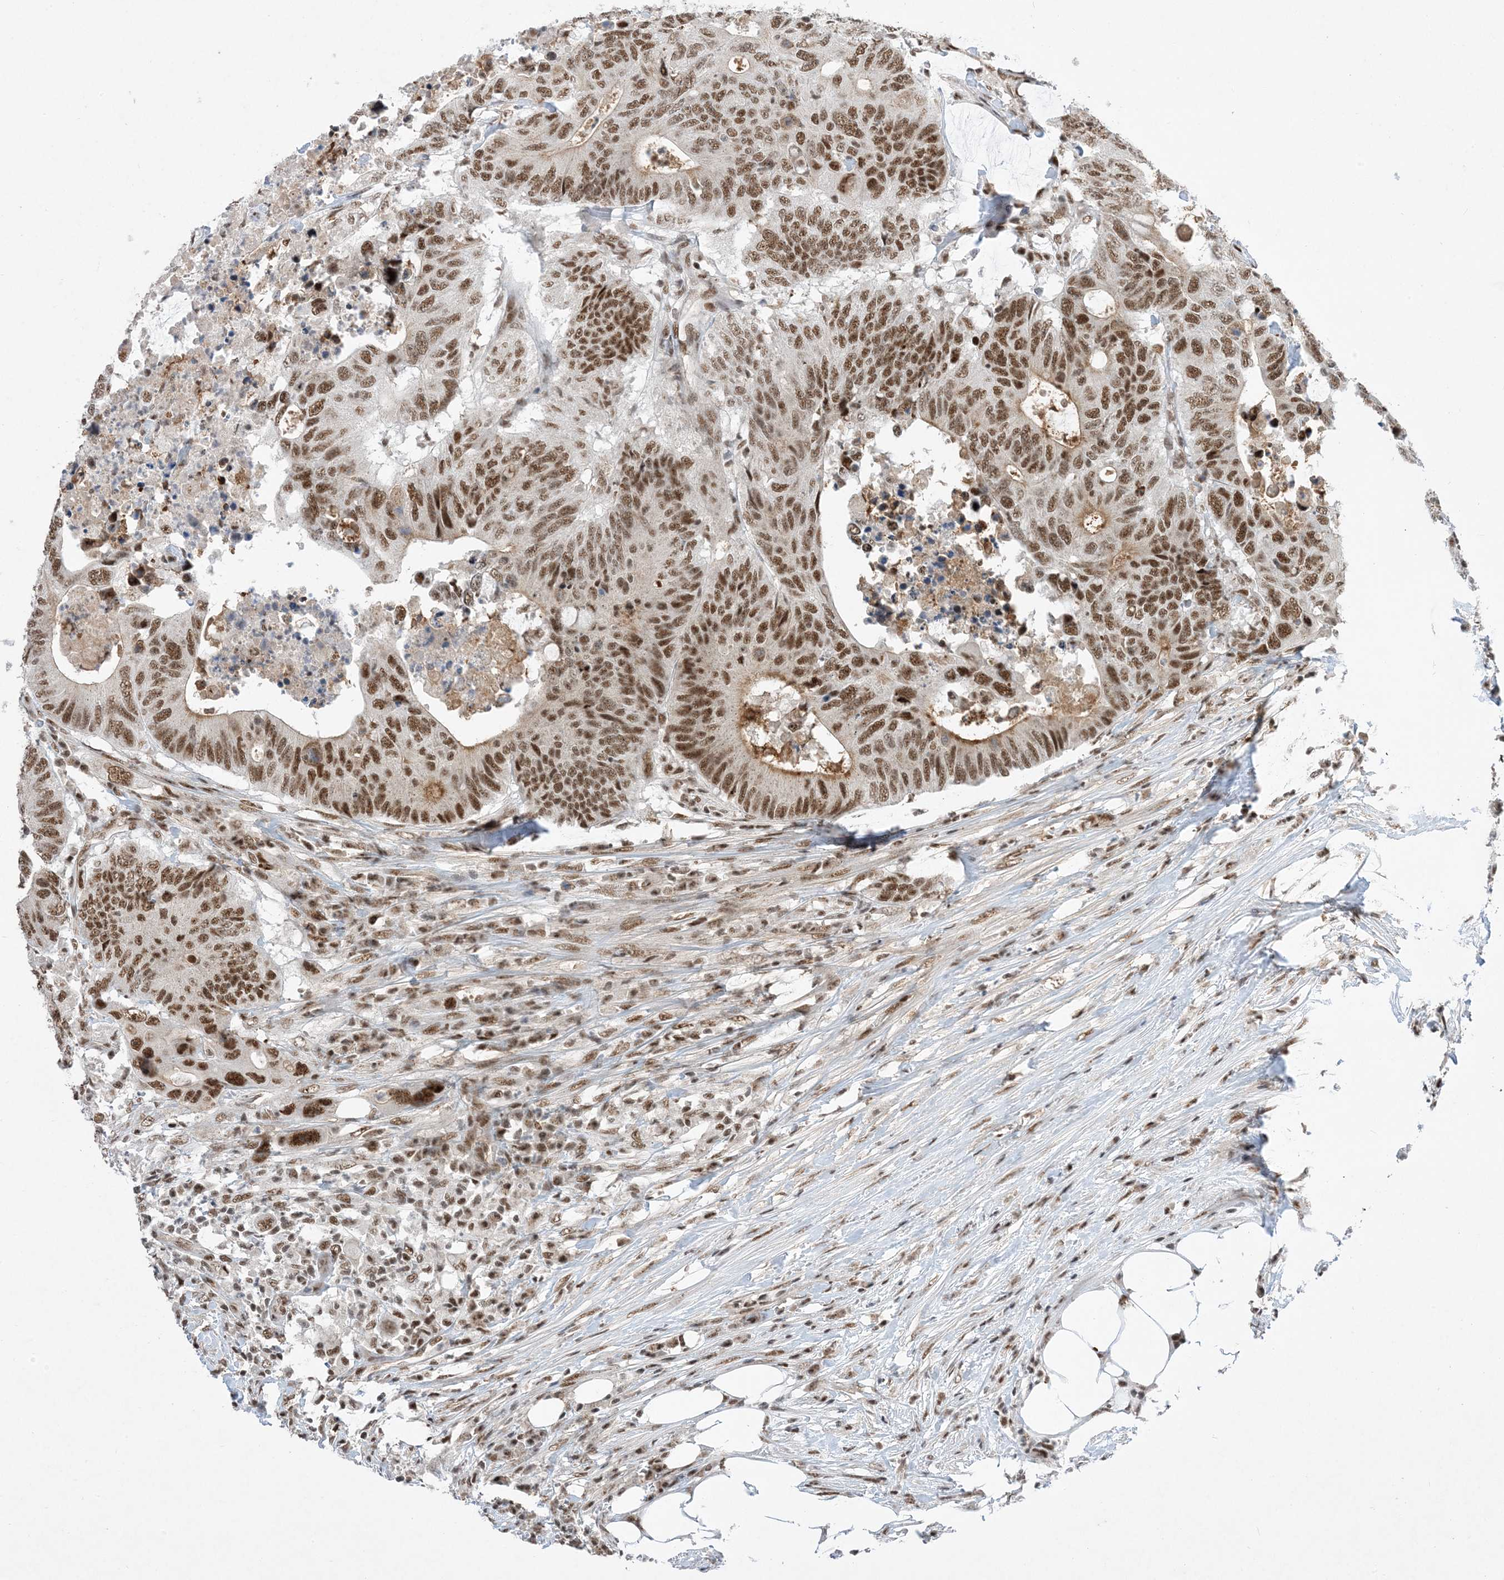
{"staining": {"intensity": "strong", "quantity": ">75%", "location": "cytoplasmic/membranous,nuclear"}, "tissue": "colorectal cancer", "cell_type": "Tumor cells", "image_type": "cancer", "snomed": [{"axis": "morphology", "description": "Adenocarcinoma, NOS"}, {"axis": "topography", "description": "Colon"}], "caption": "Immunohistochemical staining of human colorectal adenocarcinoma shows high levels of strong cytoplasmic/membranous and nuclear protein expression in approximately >75% of tumor cells.", "gene": "SF3A3", "patient": {"sex": "male", "age": 71}}